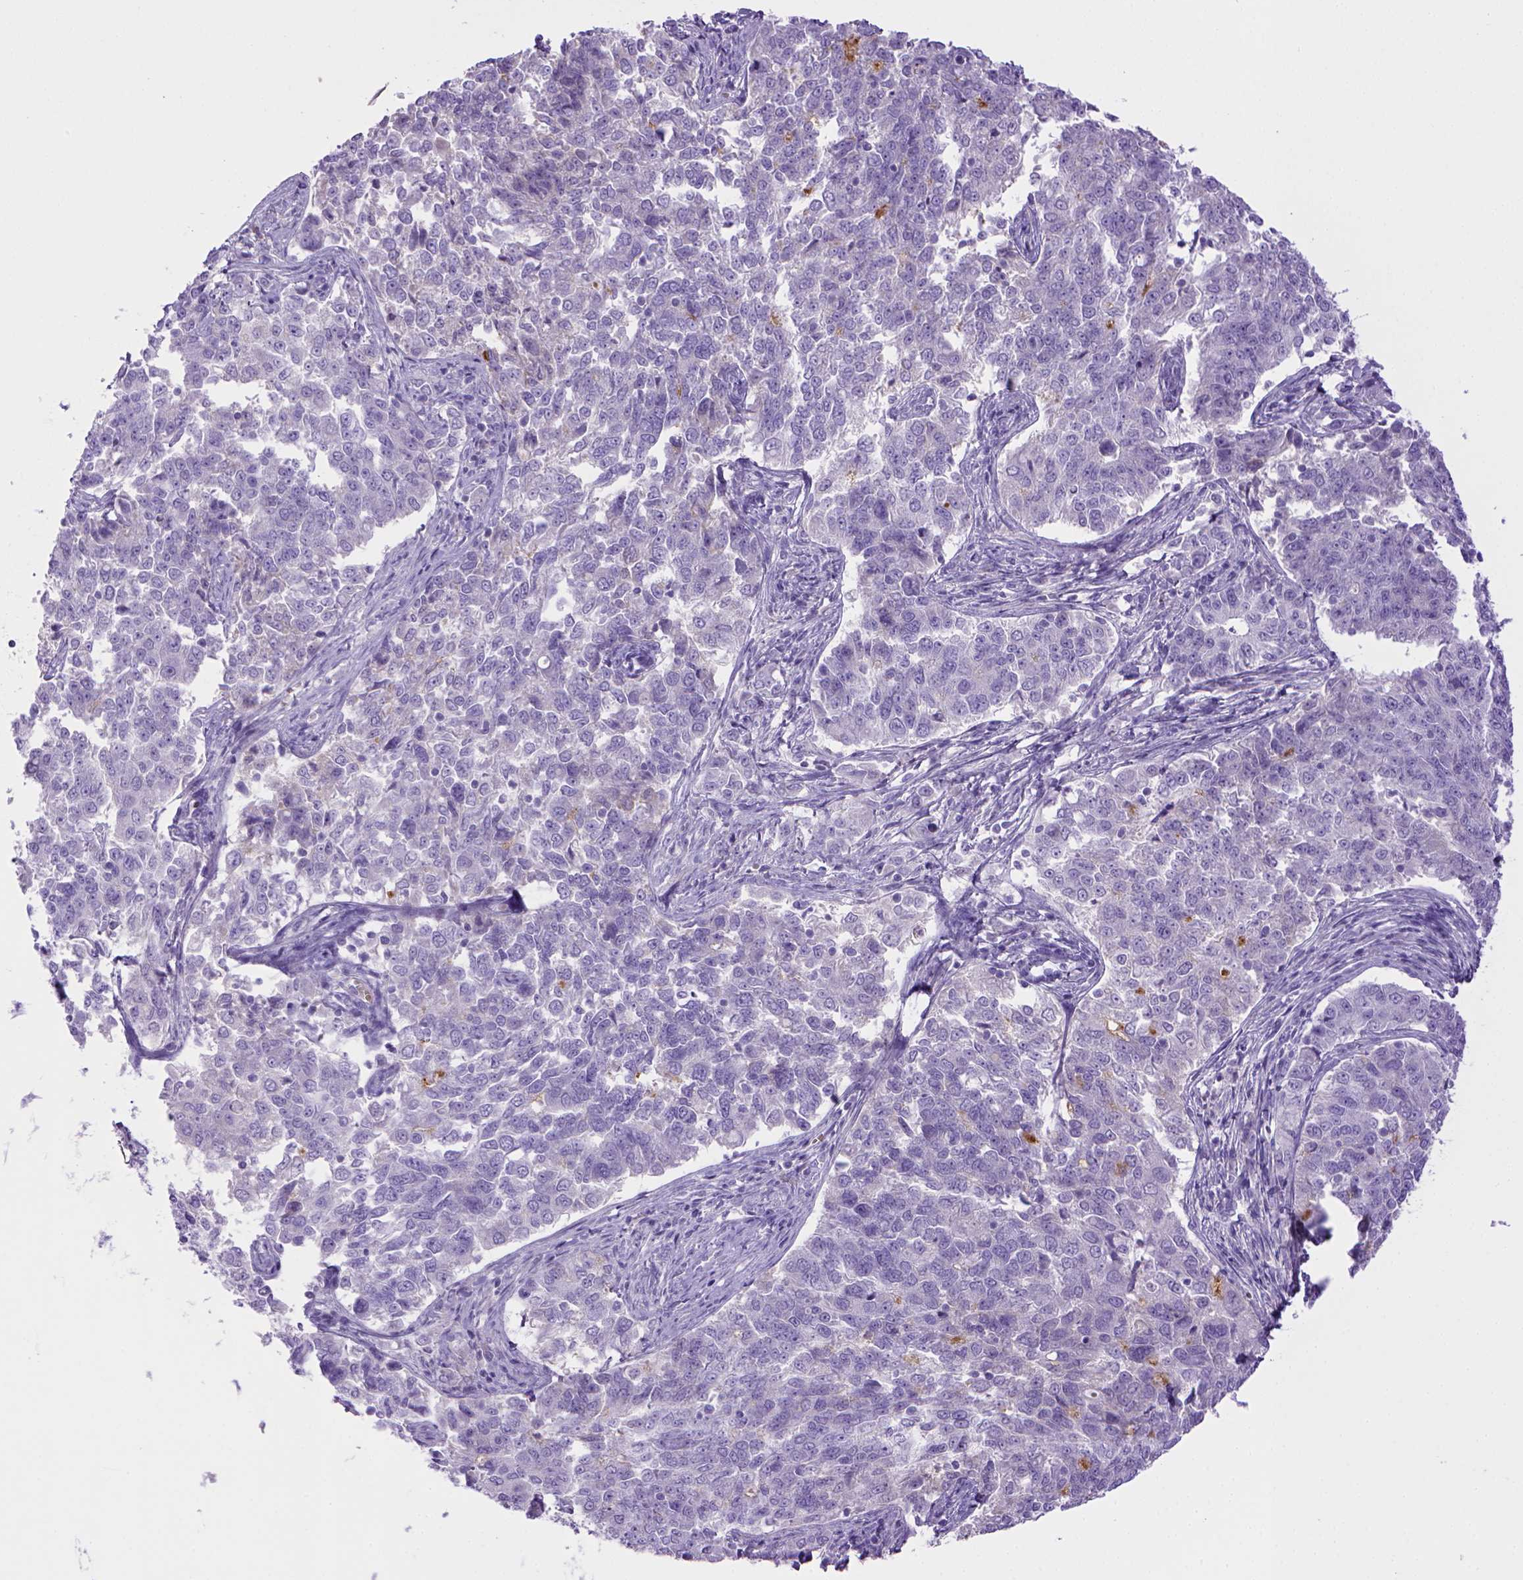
{"staining": {"intensity": "negative", "quantity": "none", "location": "none"}, "tissue": "endometrial cancer", "cell_type": "Tumor cells", "image_type": "cancer", "snomed": [{"axis": "morphology", "description": "Adenocarcinoma, NOS"}, {"axis": "topography", "description": "Endometrium"}], "caption": "Immunohistochemistry (IHC) of endometrial cancer reveals no staining in tumor cells.", "gene": "BAAT", "patient": {"sex": "female", "age": 43}}